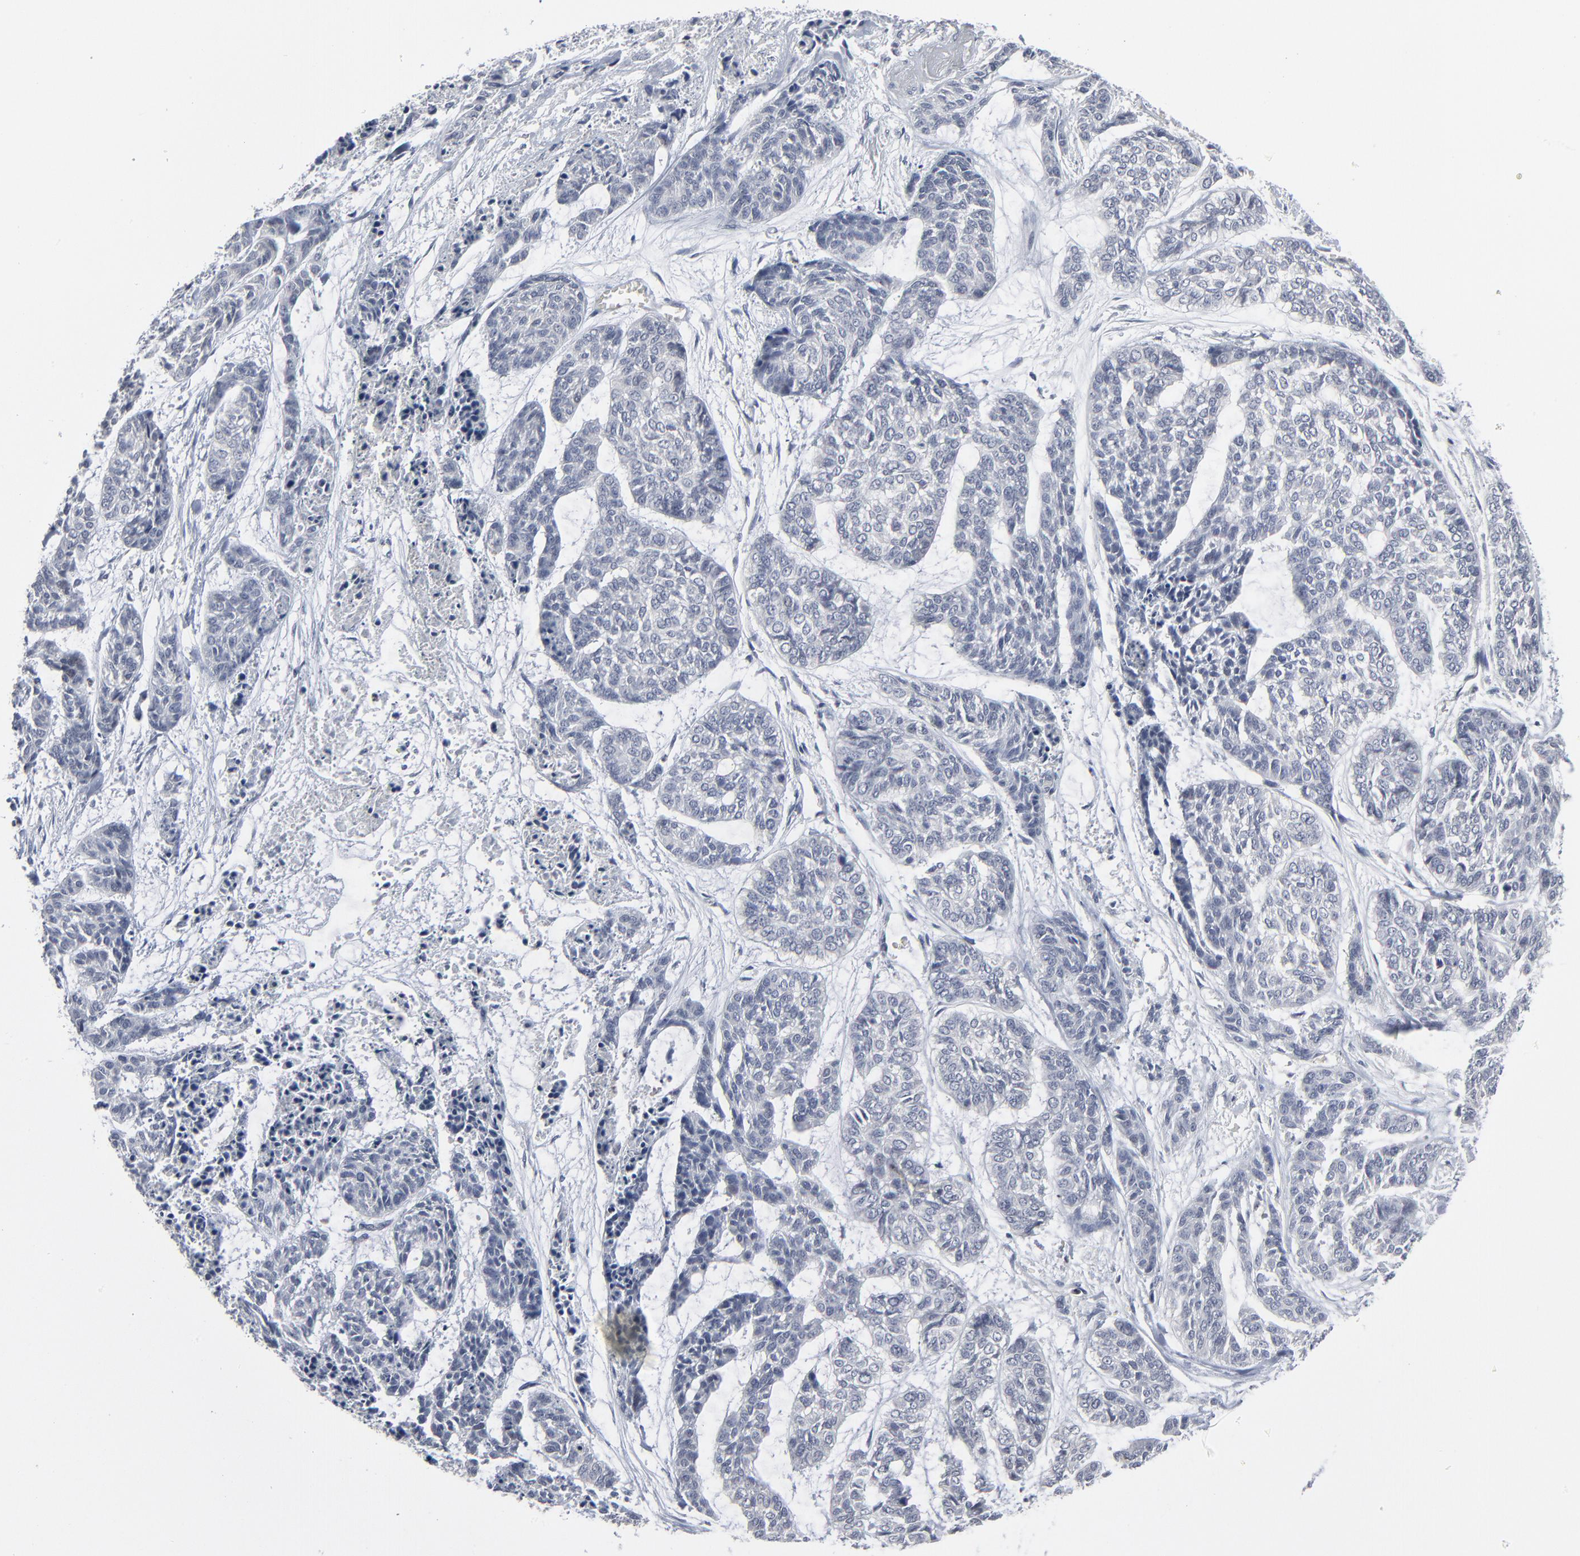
{"staining": {"intensity": "negative", "quantity": "none", "location": "none"}, "tissue": "skin cancer", "cell_type": "Tumor cells", "image_type": "cancer", "snomed": [{"axis": "morphology", "description": "Basal cell carcinoma"}, {"axis": "topography", "description": "Skin"}], "caption": "The photomicrograph reveals no significant expression in tumor cells of skin basal cell carcinoma.", "gene": "FOXN2", "patient": {"sex": "female", "age": 64}}